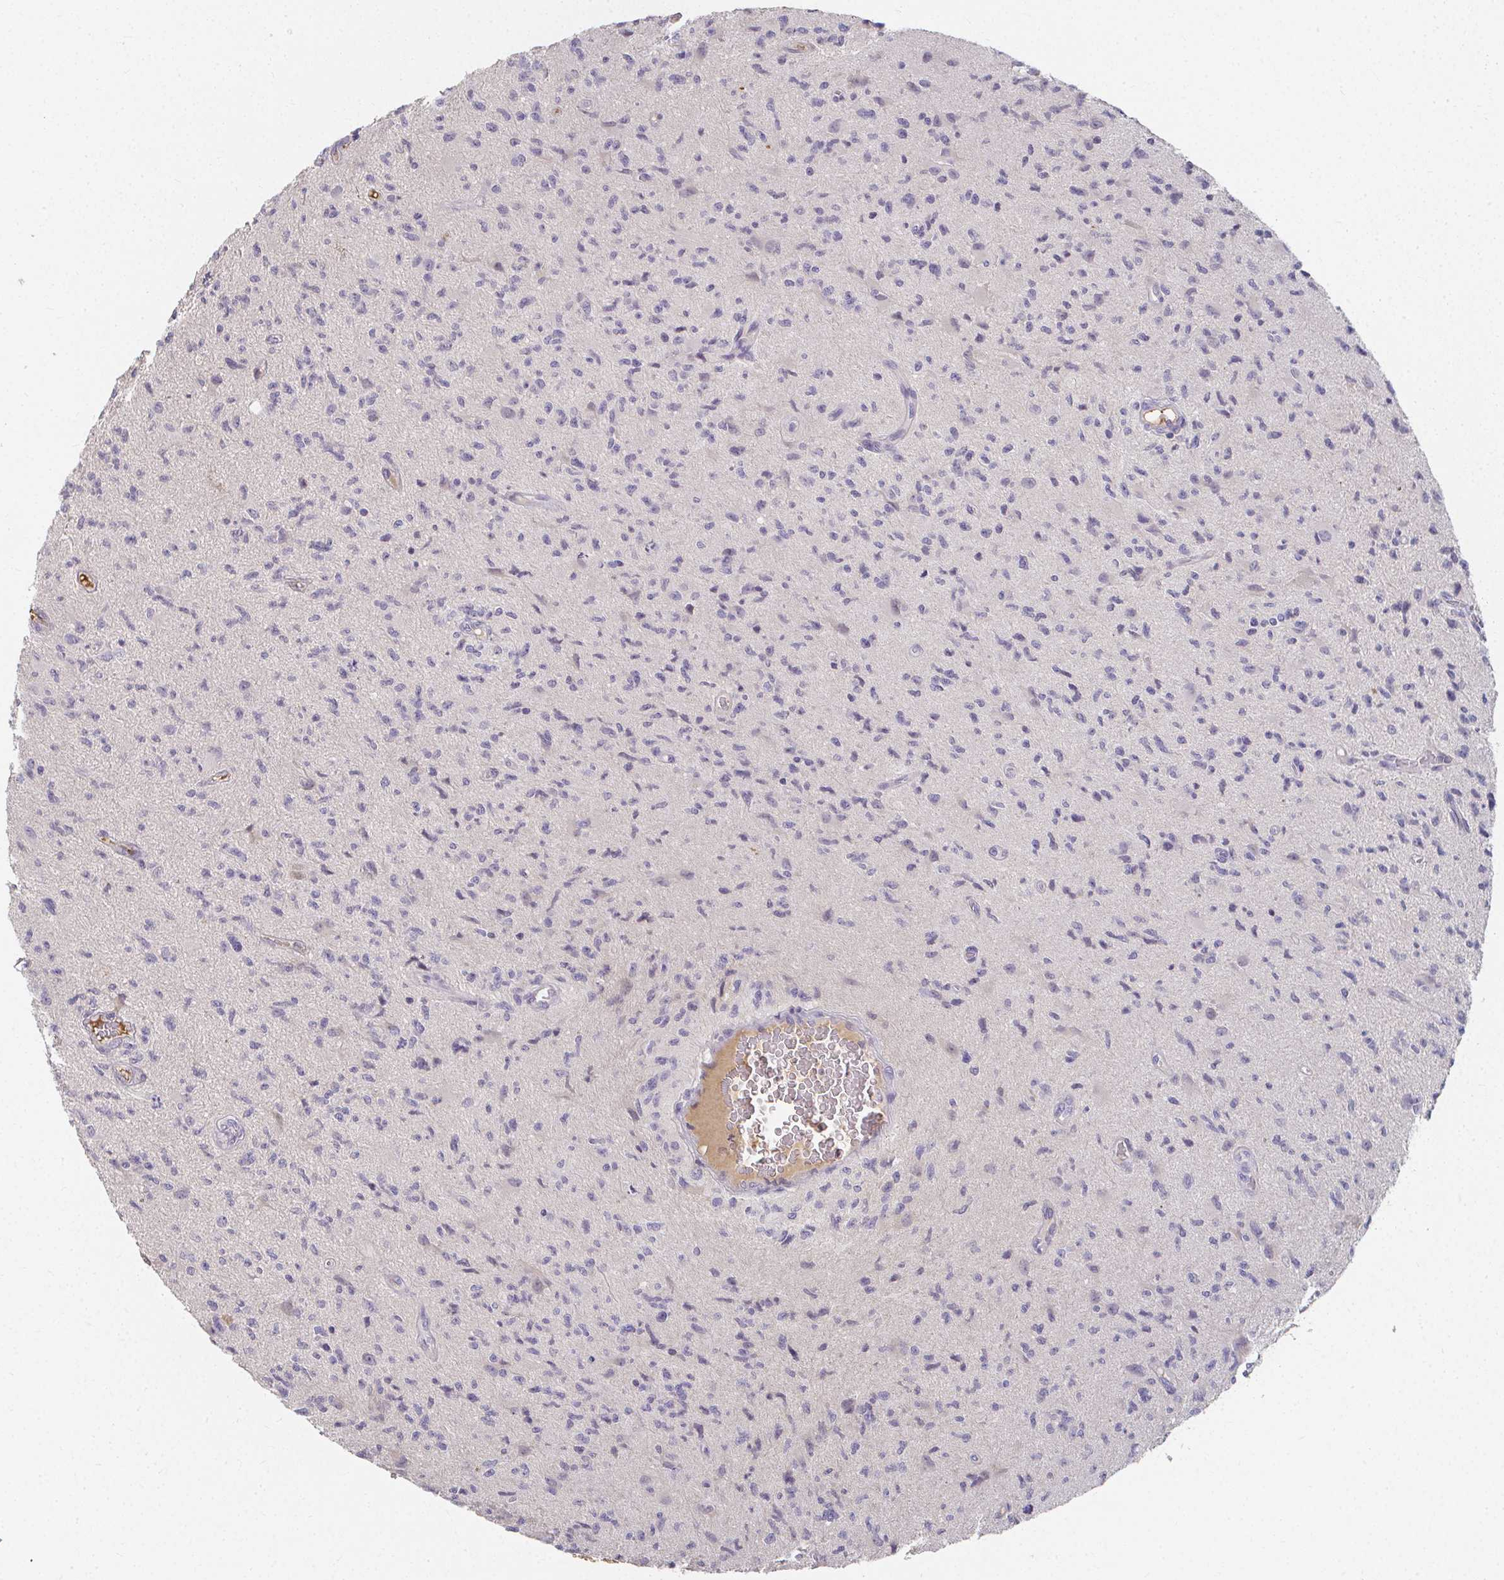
{"staining": {"intensity": "negative", "quantity": "none", "location": "none"}, "tissue": "glioma", "cell_type": "Tumor cells", "image_type": "cancer", "snomed": [{"axis": "morphology", "description": "Glioma, malignant, High grade"}, {"axis": "topography", "description": "Brain"}], "caption": "Glioma was stained to show a protein in brown. There is no significant staining in tumor cells.", "gene": "LOXL4", "patient": {"sex": "male", "age": 67}}